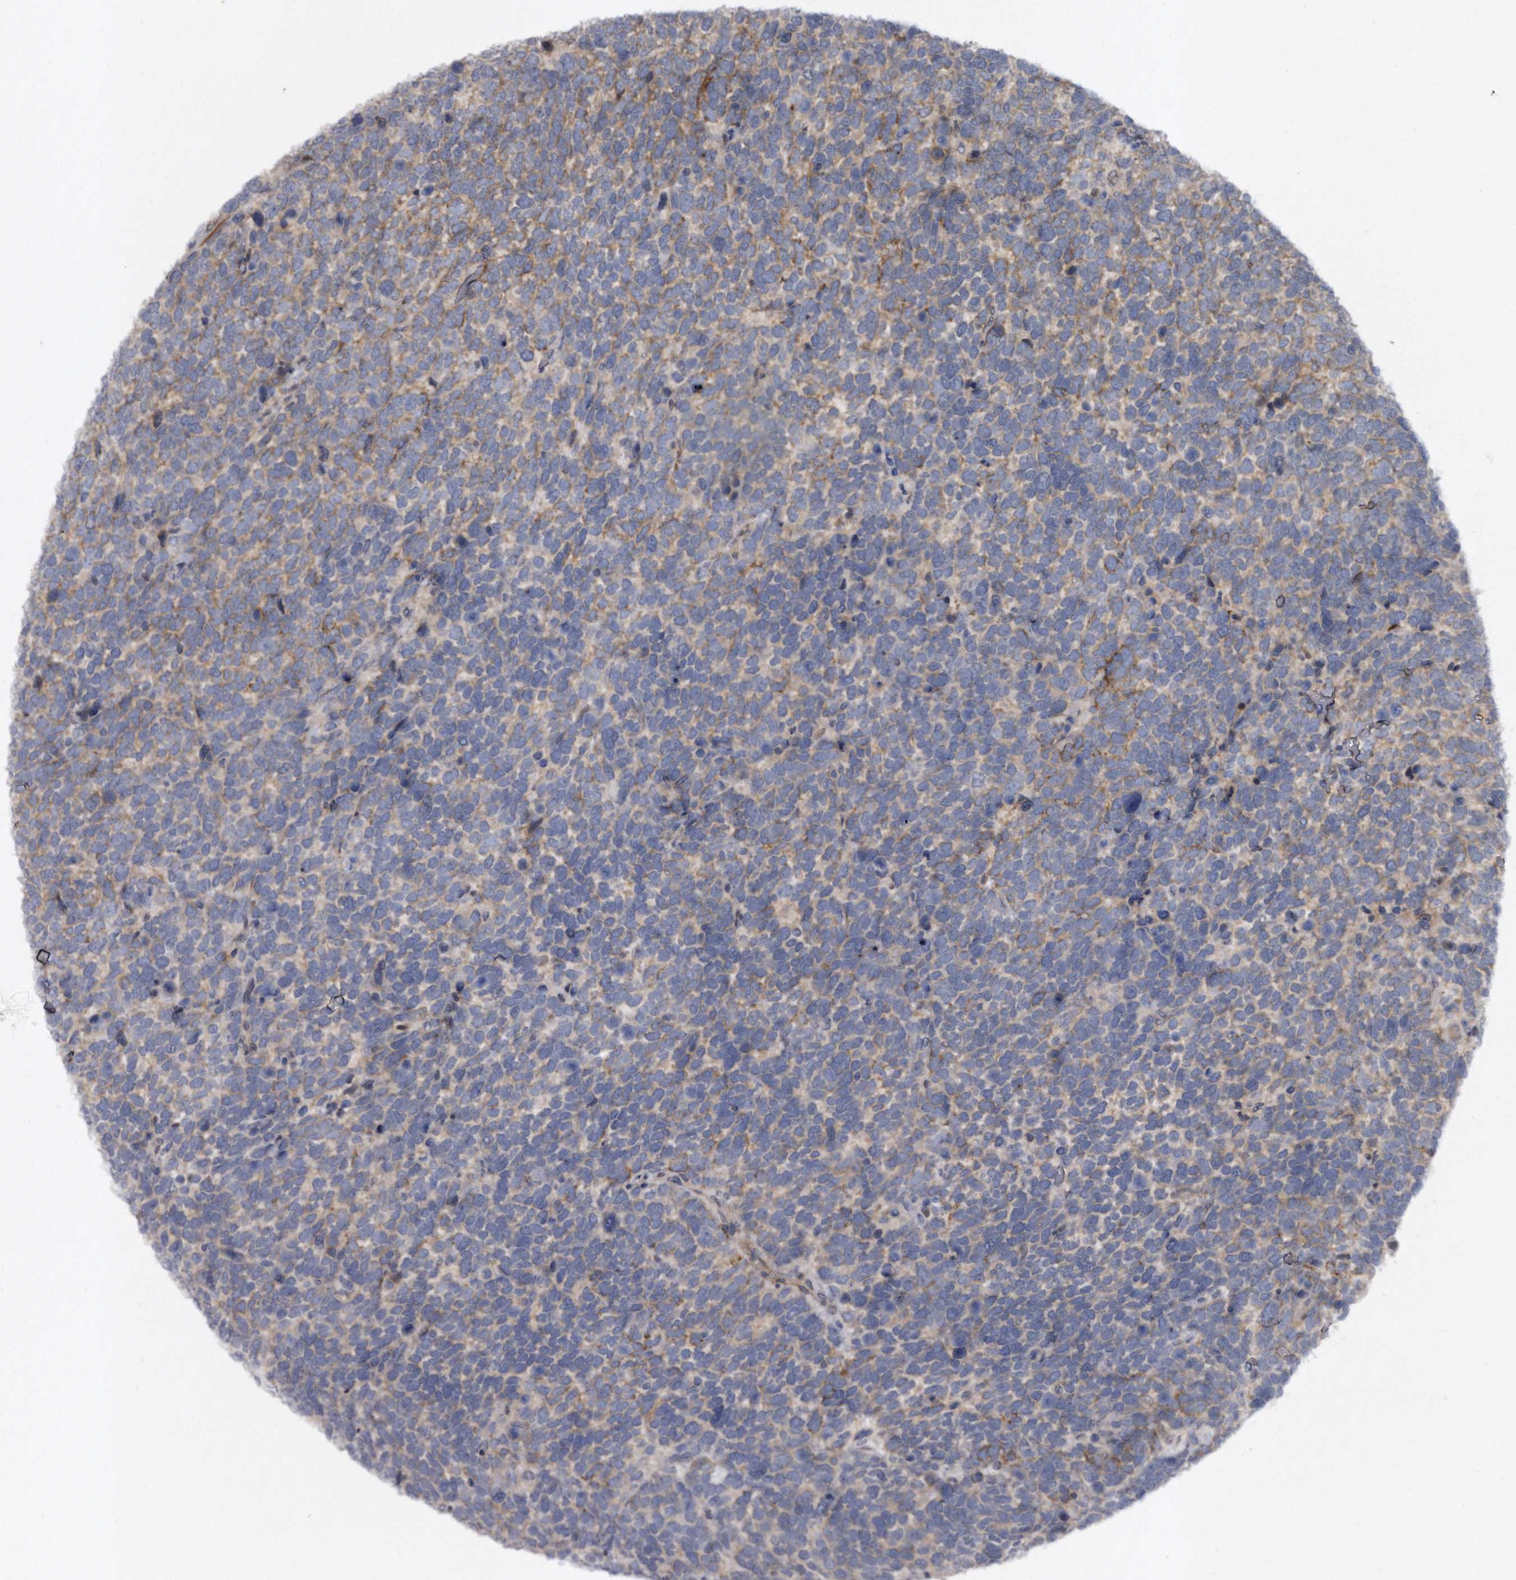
{"staining": {"intensity": "weak", "quantity": "25%-75%", "location": "cytoplasmic/membranous"}, "tissue": "urothelial cancer", "cell_type": "Tumor cells", "image_type": "cancer", "snomed": [{"axis": "morphology", "description": "Urothelial carcinoma, High grade"}, {"axis": "topography", "description": "Urinary bladder"}], "caption": "A photomicrograph of human urothelial carcinoma (high-grade) stained for a protein demonstrates weak cytoplasmic/membranous brown staining in tumor cells.", "gene": "PROM1", "patient": {"sex": "female", "age": 82}}